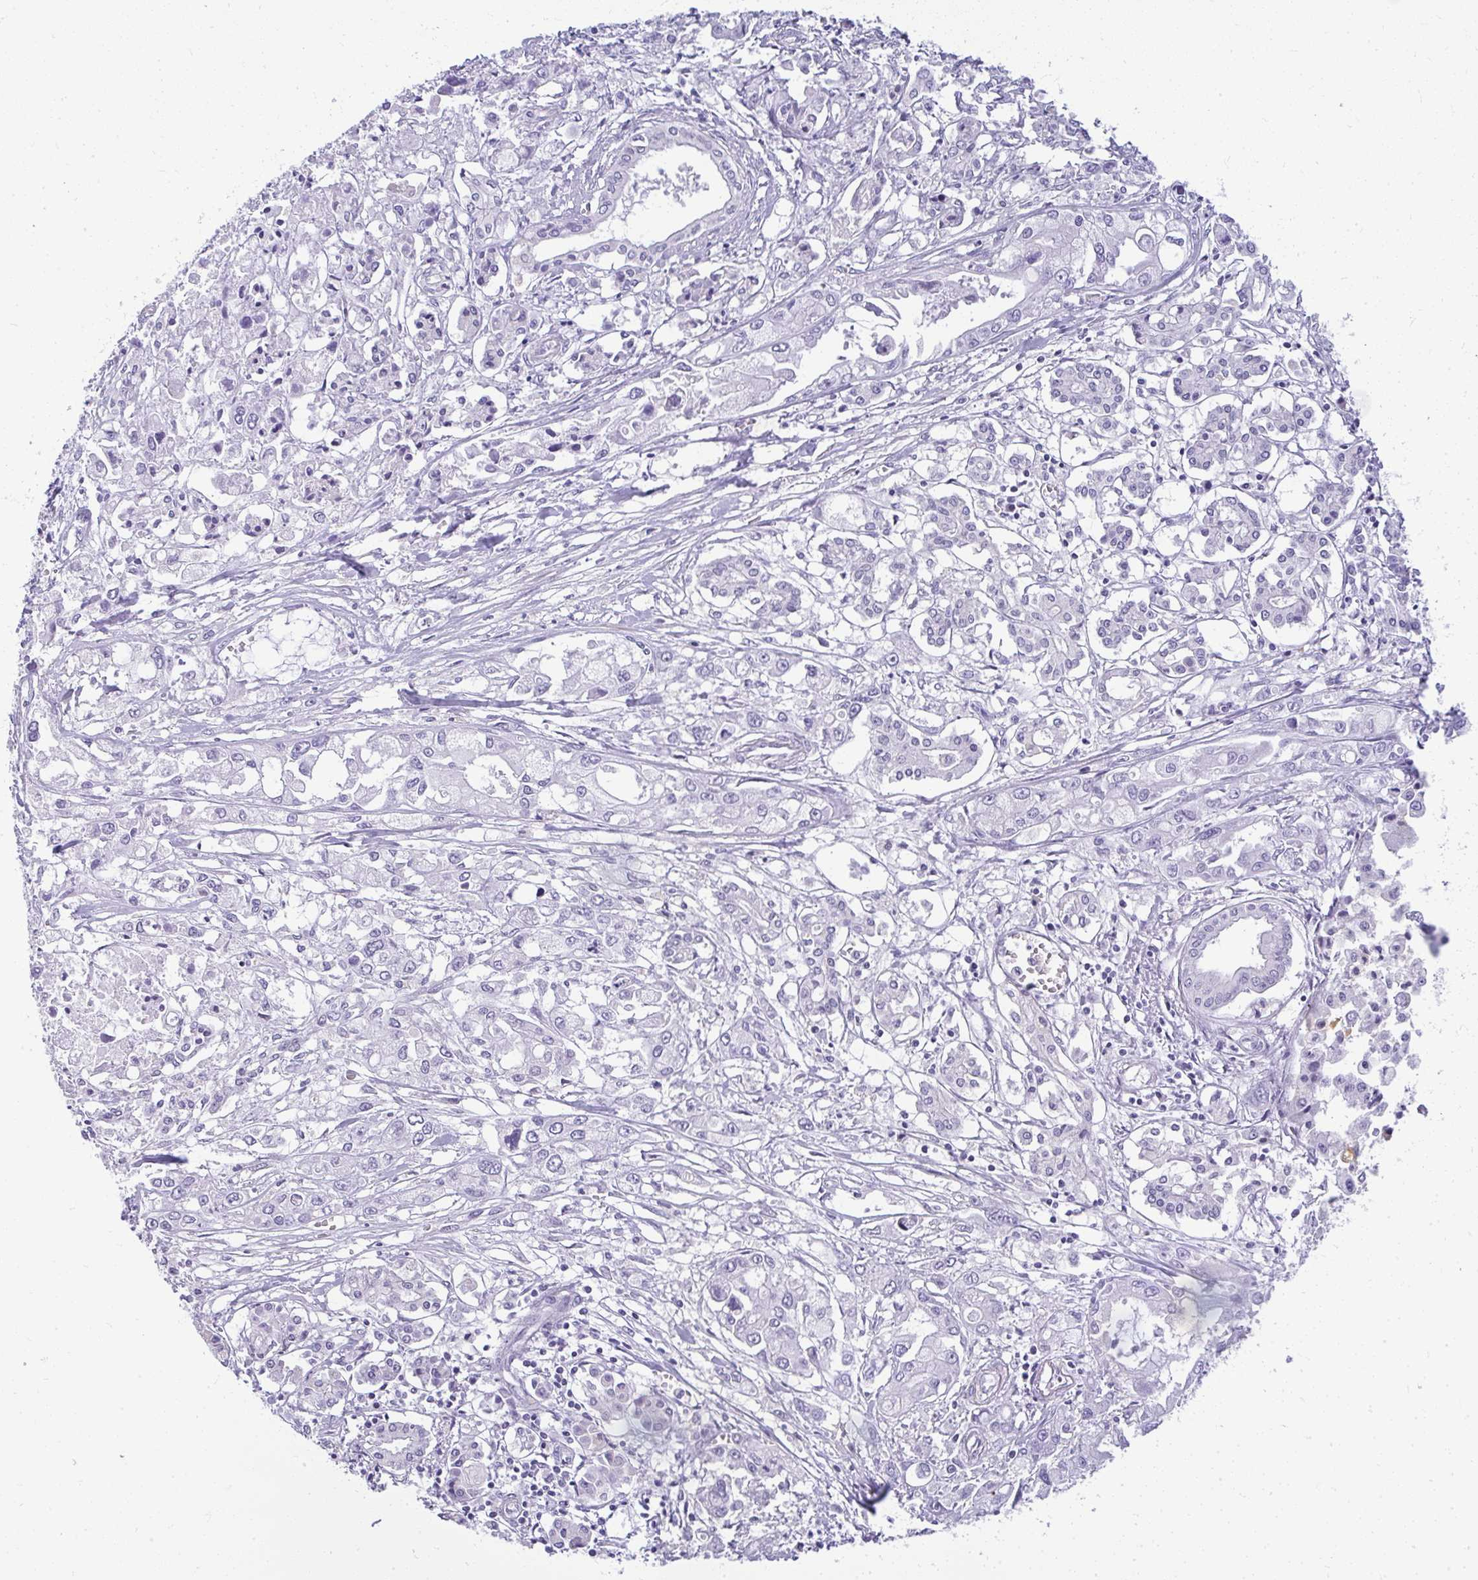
{"staining": {"intensity": "negative", "quantity": "none", "location": "none"}, "tissue": "pancreatic cancer", "cell_type": "Tumor cells", "image_type": "cancer", "snomed": [{"axis": "morphology", "description": "Adenocarcinoma, NOS"}, {"axis": "topography", "description": "Pancreas"}], "caption": "This is a micrograph of immunohistochemistry staining of pancreatic cancer, which shows no staining in tumor cells.", "gene": "TEX33", "patient": {"sex": "male", "age": 71}}